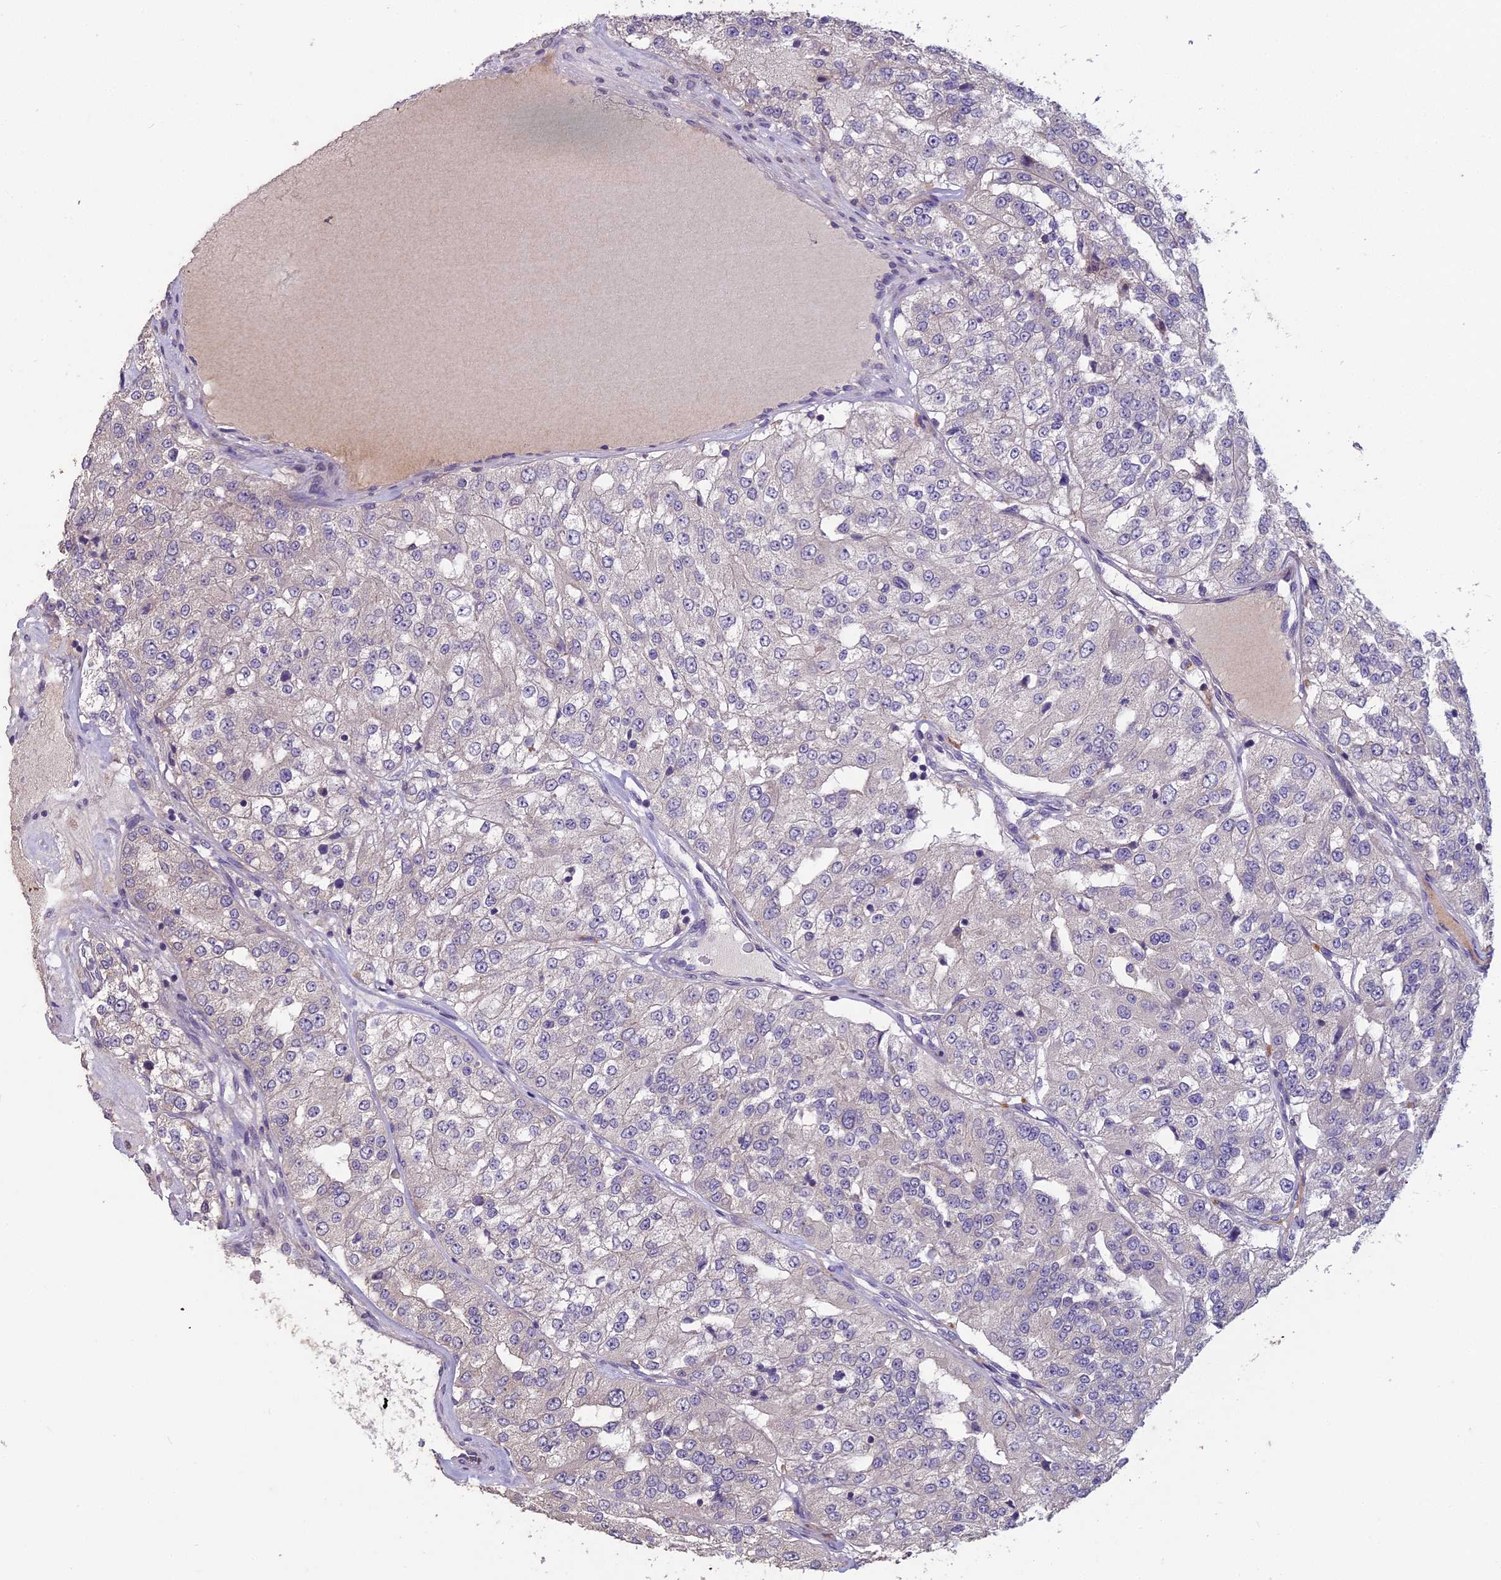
{"staining": {"intensity": "negative", "quantity": "none", "location": "none"}, "tissue": "renal cancer", "cell_type": "Tumor cells", "image_type": "cancer", "snomed": [{"axis": "morphology", "description": "Adenocarcinoma, NOS"}, {"axis": "topography", "description": "Kidney"}], "caption": "Immunohistochemical staining of human renal cancer (adenocarcinoma) exhibits no significant expression in tumor cells.", "gene": "CEACAM16", "patient": {"sex": "female", "age": 63}}